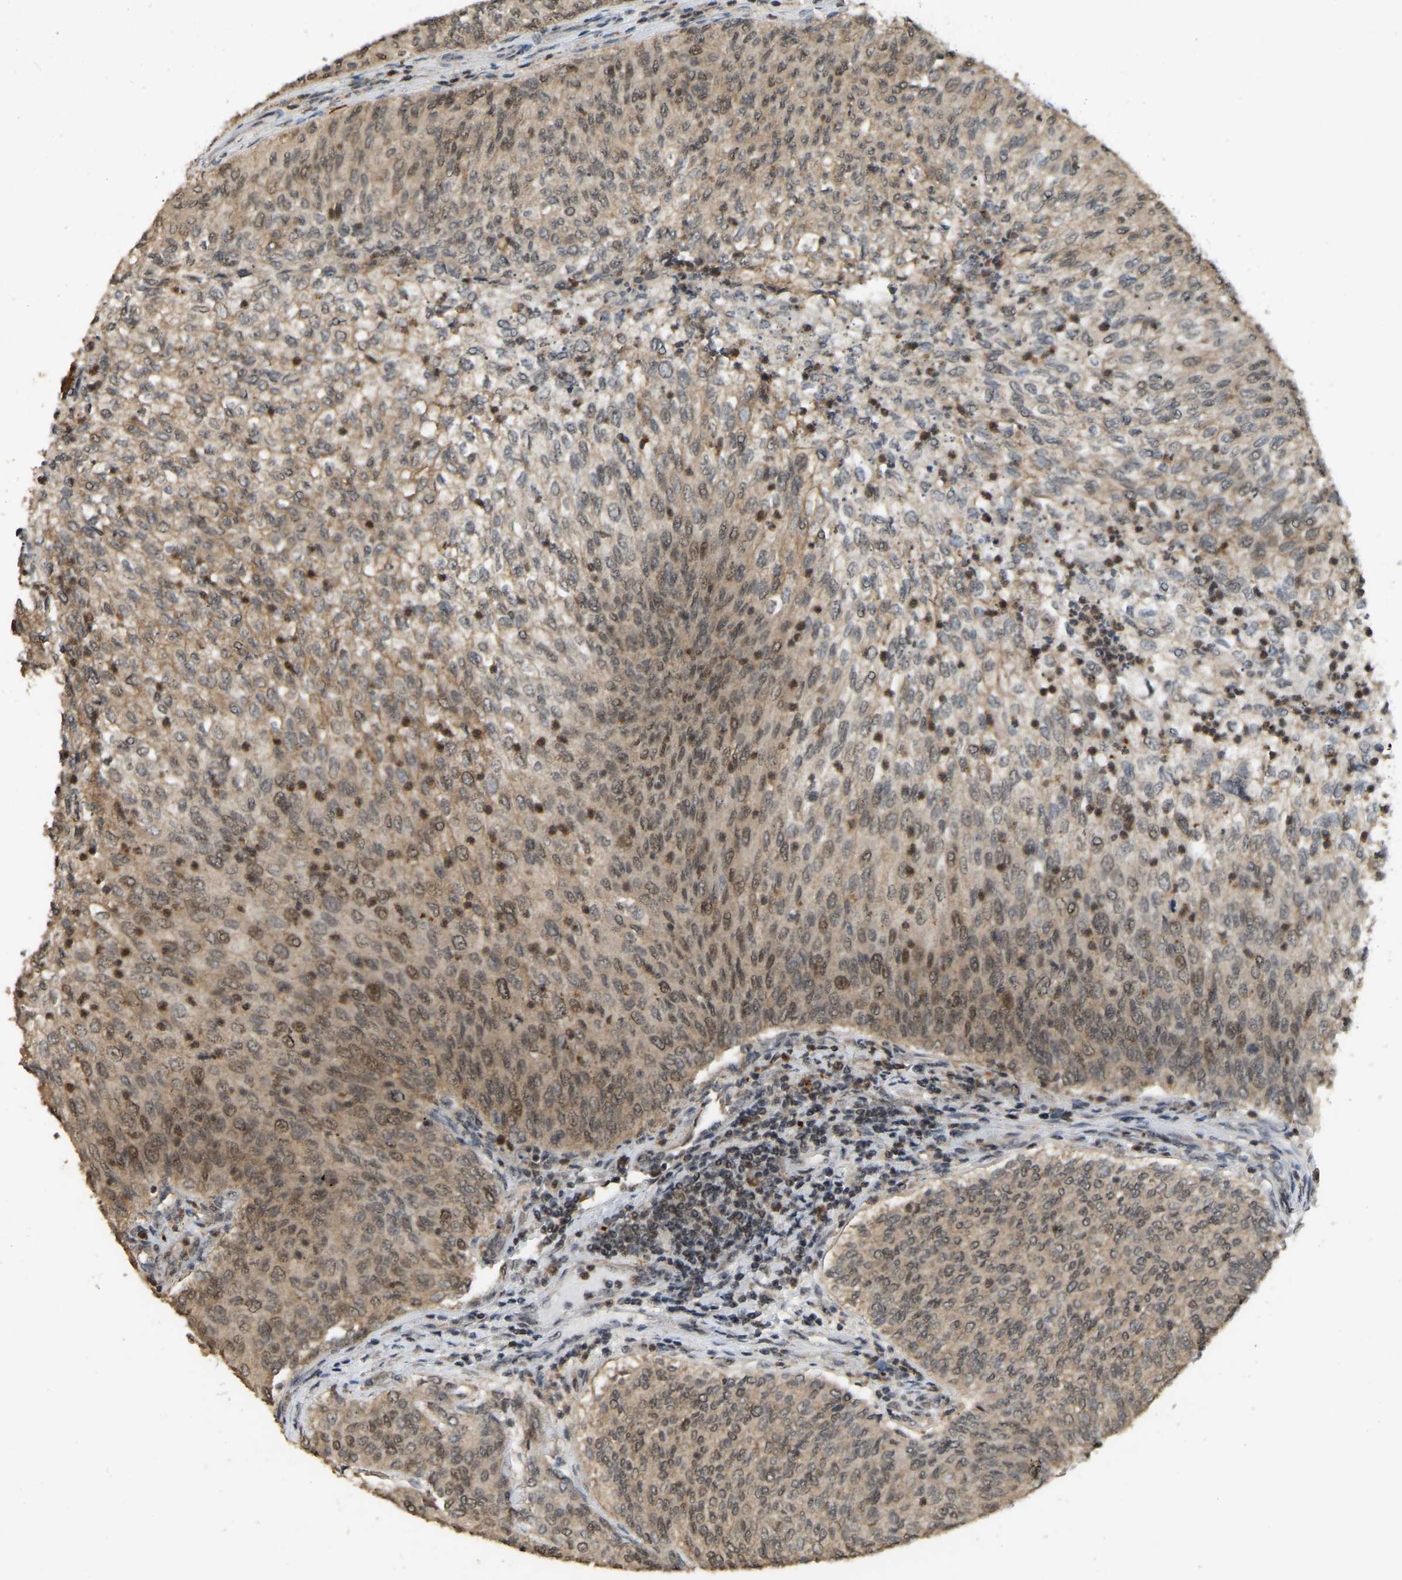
{"staining": {"intensity": "moderate", "quantity": ">75%", "location": "cytoplasmic/membranous,nuclear"}, "tissue": "urothelial cancer", "cell_type": "Tumor cells", "image_type": "cancer", "snomed": [{"axis": "morphology", "description": "Urothelial carcinoma, Low grade"}, {"axis": "topography", "description": "Urinary bladder"}], "caption": "DAB (3,3'-diaminobenzidine) immunohistochemical staining of urothelial carcinoma (low-grade) shows moderate cytoplasmic/membranous and nuclear protein positivity in about >75% of tumor cells.", "gene": "BRF2", "patient": {"sex": "female", "age": 79}}